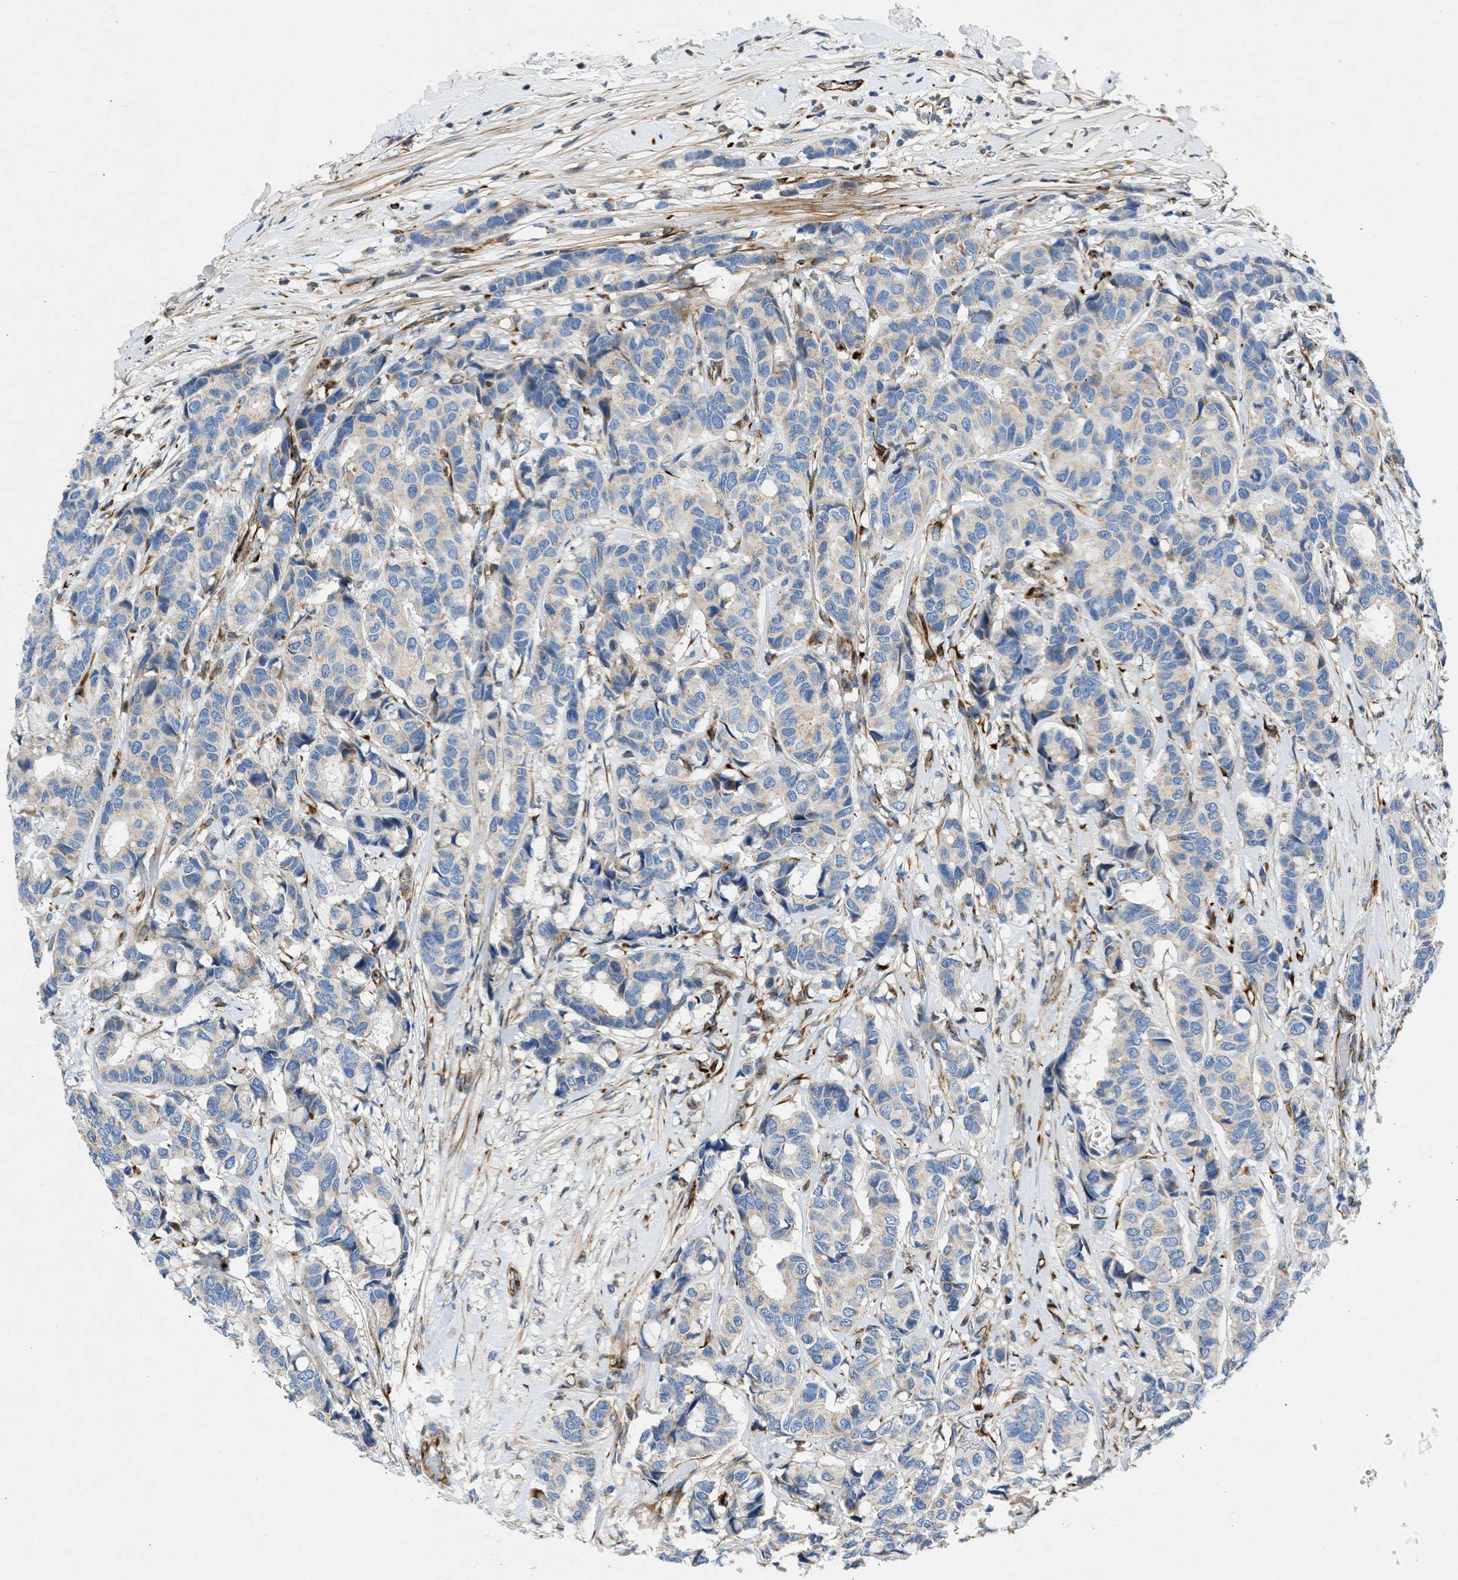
{"staining": {"intensity": "weak", "quantity": "25%-75%", "location": "cytoplasmic/membranous"}, "tissue": "breast cancer", "cell_type": "Tumor cells", "image_type": "cancer", "snomed": [{"axis": "morphology", "description": "Duct carcinoma"}, {"axis": "topography", "description": "Breast"}], "caption": "There is low levels of weak cytoplasmic/membranous staining in tumor cells of breast cancer, as demonstrated by immunohistochemical staining (brown color).", "gene": "ULK4", "patient": {"sex": "female", "age": 87}}